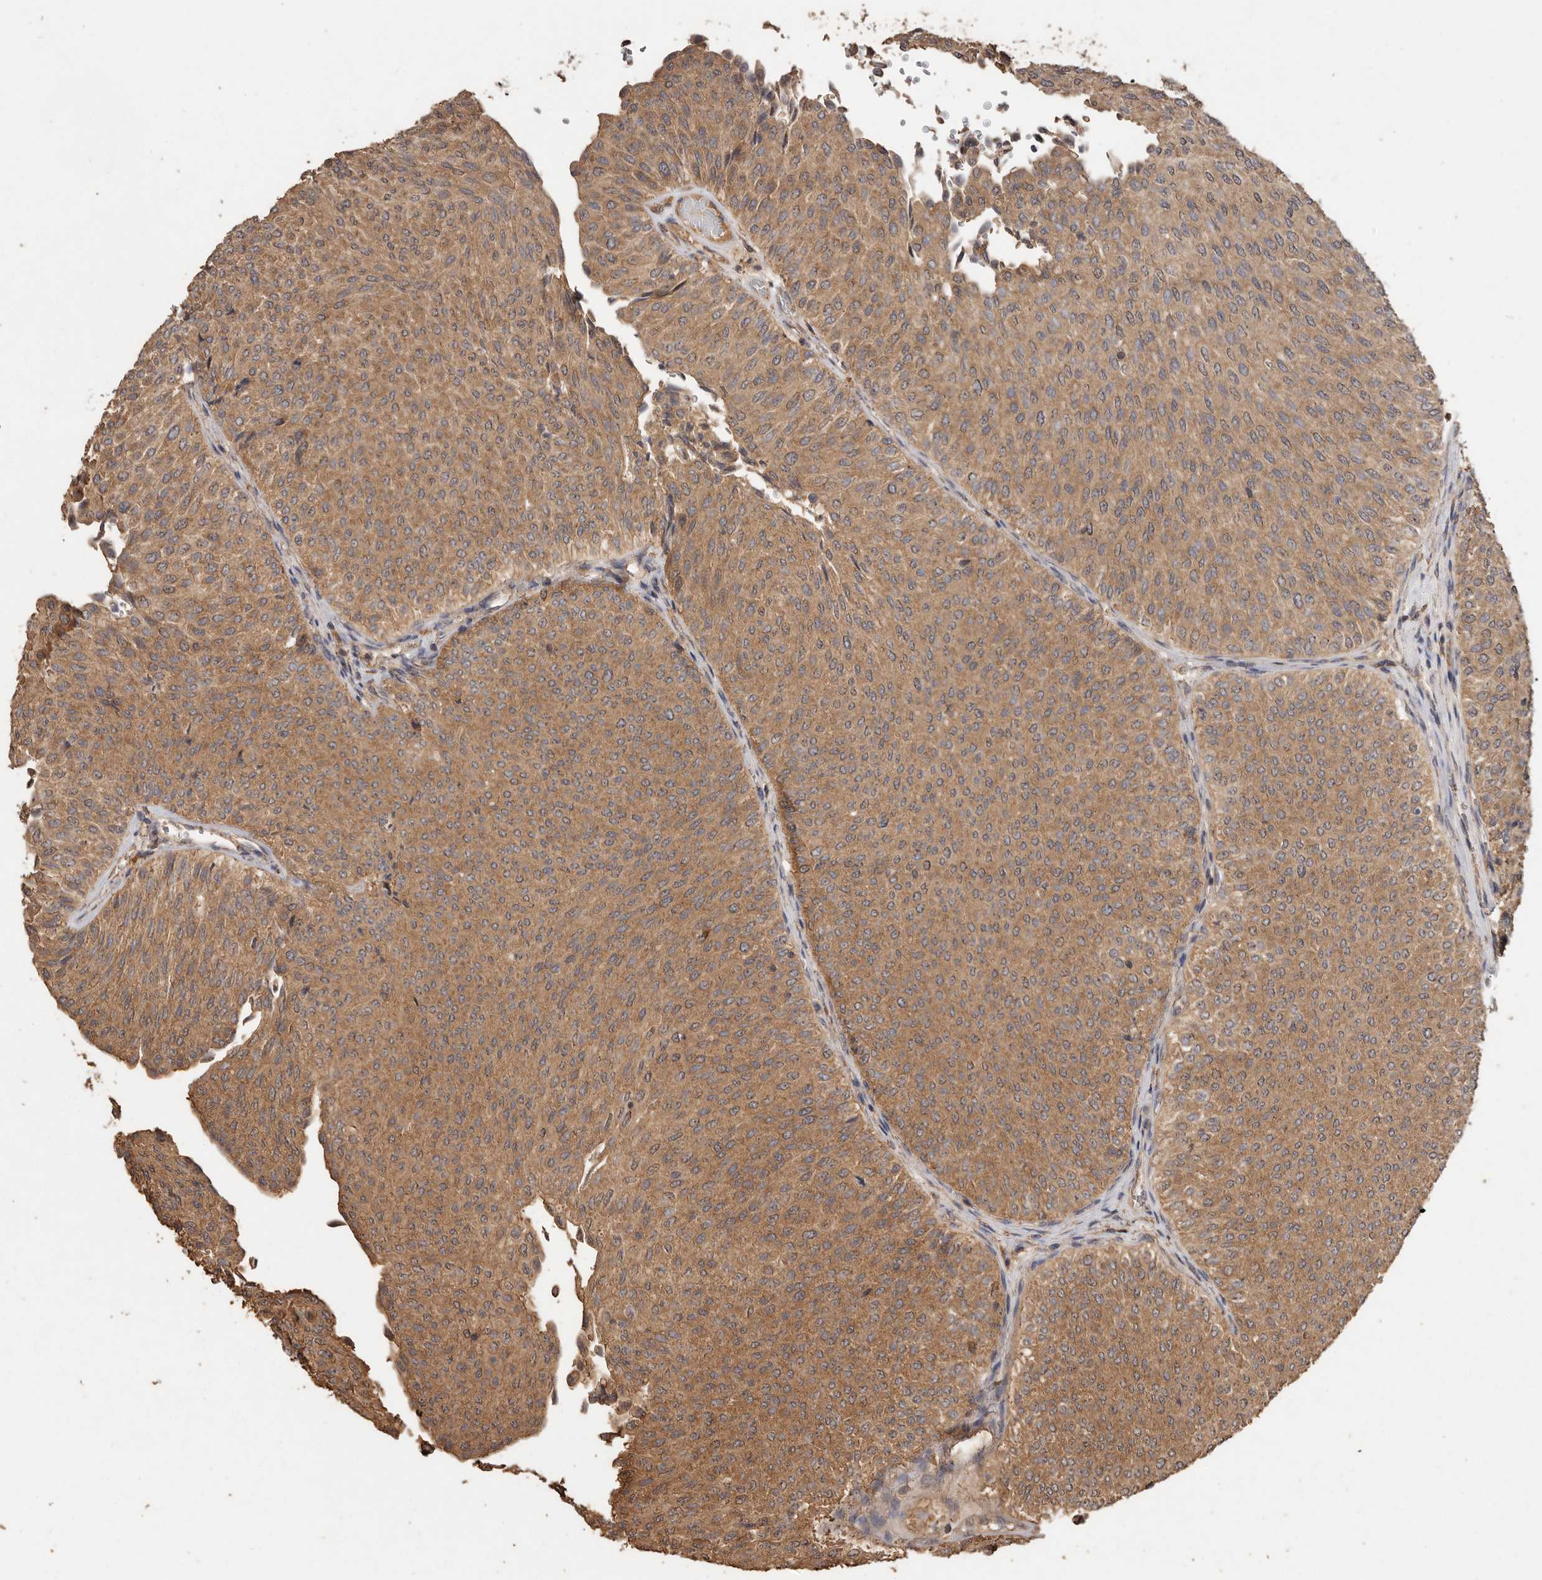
{"staining": {"intensity": "moderate", "quantity": ">75%", "location": "cytoplasmic/membranous"}, "tissue": "urothelial cancer", "cell_type": "Tumor cells", "image_type": "cancer", "snomed": [{"axis": "morphology", "description": "Urothelial carcinoma, Low grade"}, {"axis": "topography", "description": "Urinary bladder"}], "caption": "Immunohistochemical staining of urothelial cancer reveals moderate cytoplasmic/membranous protein positivity in approximately >75% of tumor cells. (Stains: DAB (3,3'-diaminobenzidine) in brown, nuclei in blue, Microscopy: brightfield microscopy at high magnification).", "gene": "RWDD1", "patient": {"sex": "male", "age": 78}}